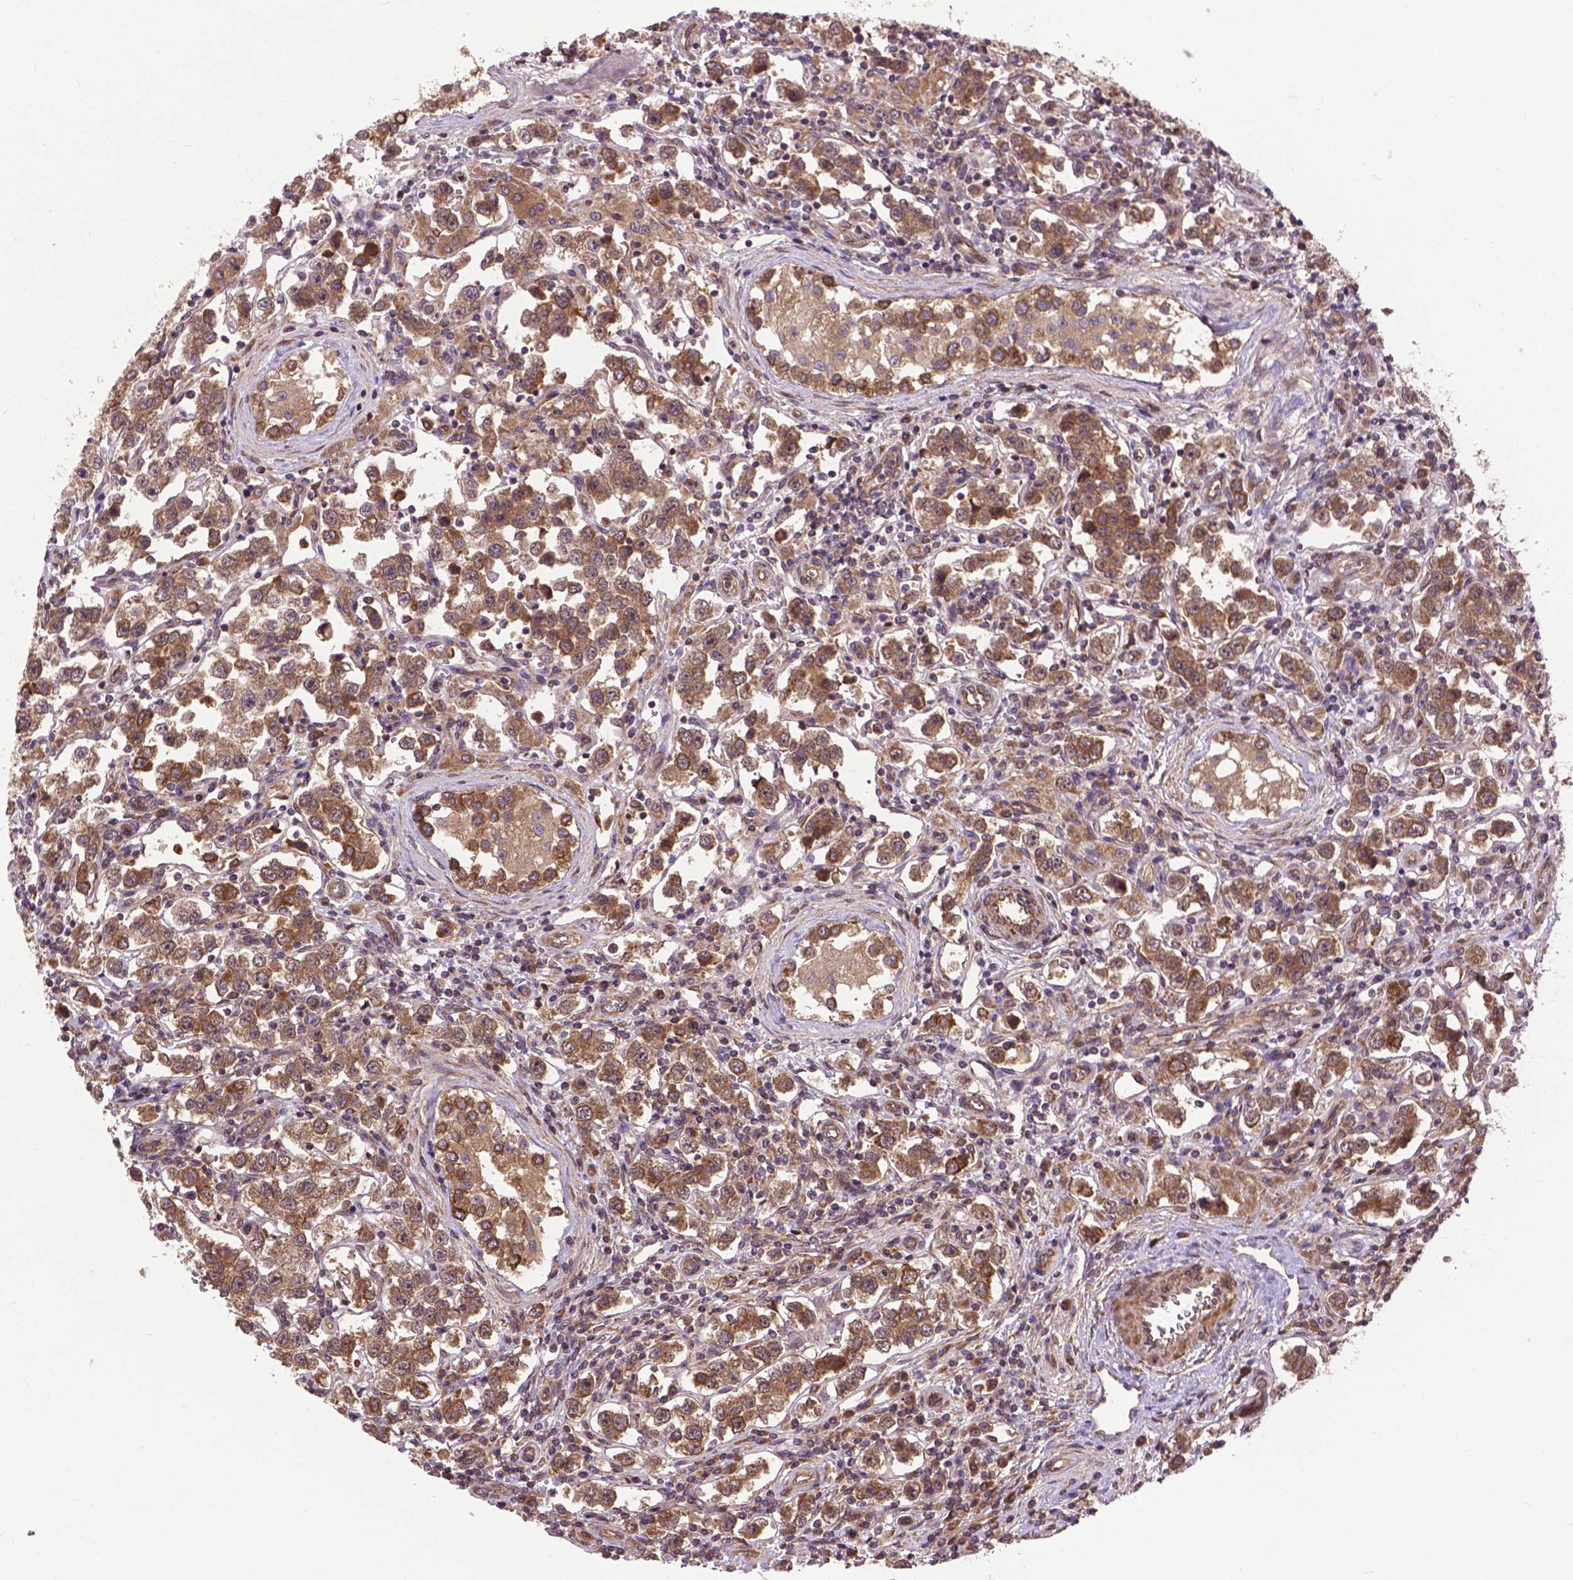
{"staining": {"intensity": "moderate", "quantity": ">75%", "location": "cytoplasmic/membranous"}, "tissue": "testis cancer", "cell_type": "Tumor cells", "image_type": "cancer", "snomed": [{"axis": "morphology", "description": "Seminoma, NOS"}, {"axis": "topography", "description": "Testis"}], "caption": "Brown immunohistochemical staining in seminoma (testis) demonstrates moderate cytoplasmic/membranous expression in about >75% of tumor cells.", "gene": "ZNF616", "patient": {"sex": "male", "age": 37}}